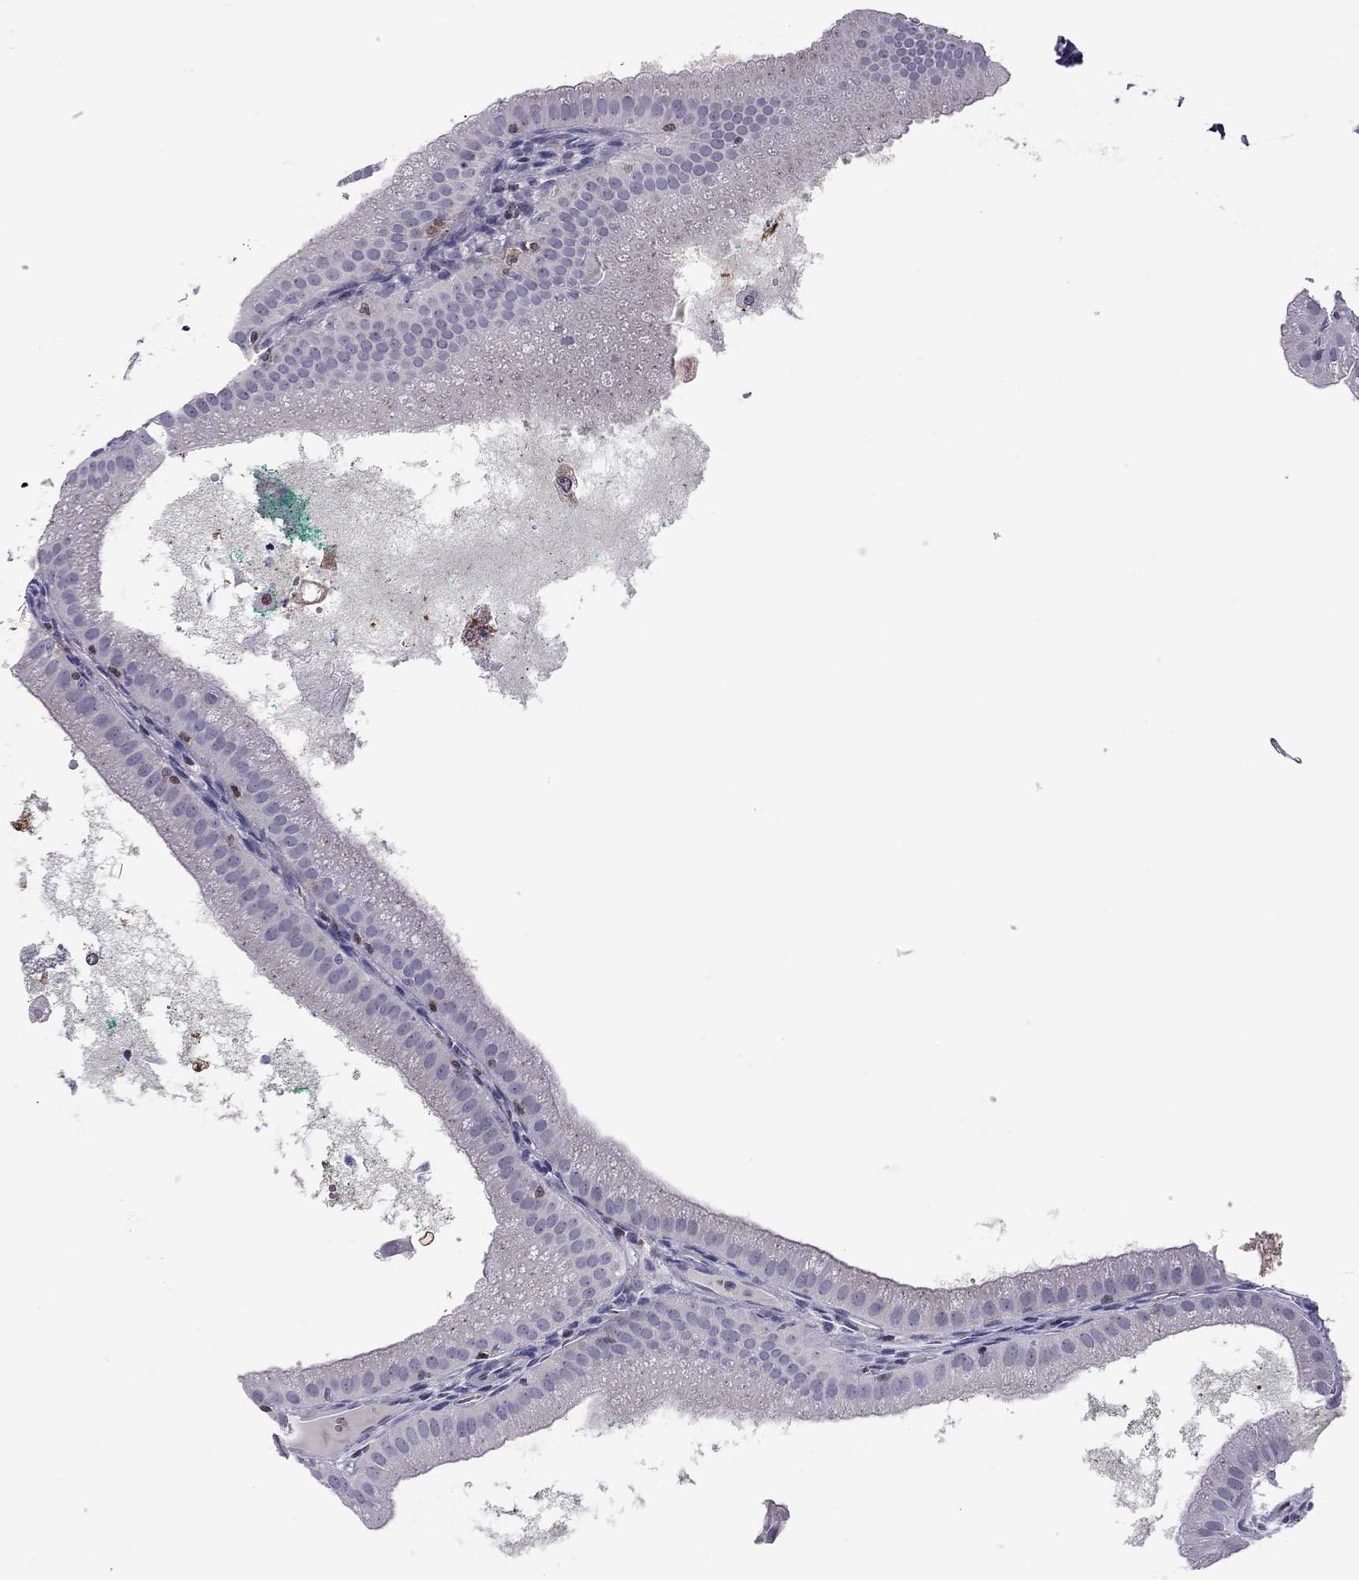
{"staining": {"intensity": "negative", "quantity": "none", "location": "none"}, "tissue": "gallbladder", "cell_type": "Glandular cells", "image_type": "normal", "snomed": [{"axis": "morphology", "description": "Normal tissue, NOS"}, {"axis": "topography", "description": "Gallbladder"}], "caption": "Glandular cells show no significant protein positivity in unremarkable gallbladder. (DAB immunohistochemistry with hematoxylin counter stain).", "gene": "SH2D2A", "patient": {"sex": "male", "age": 67}}